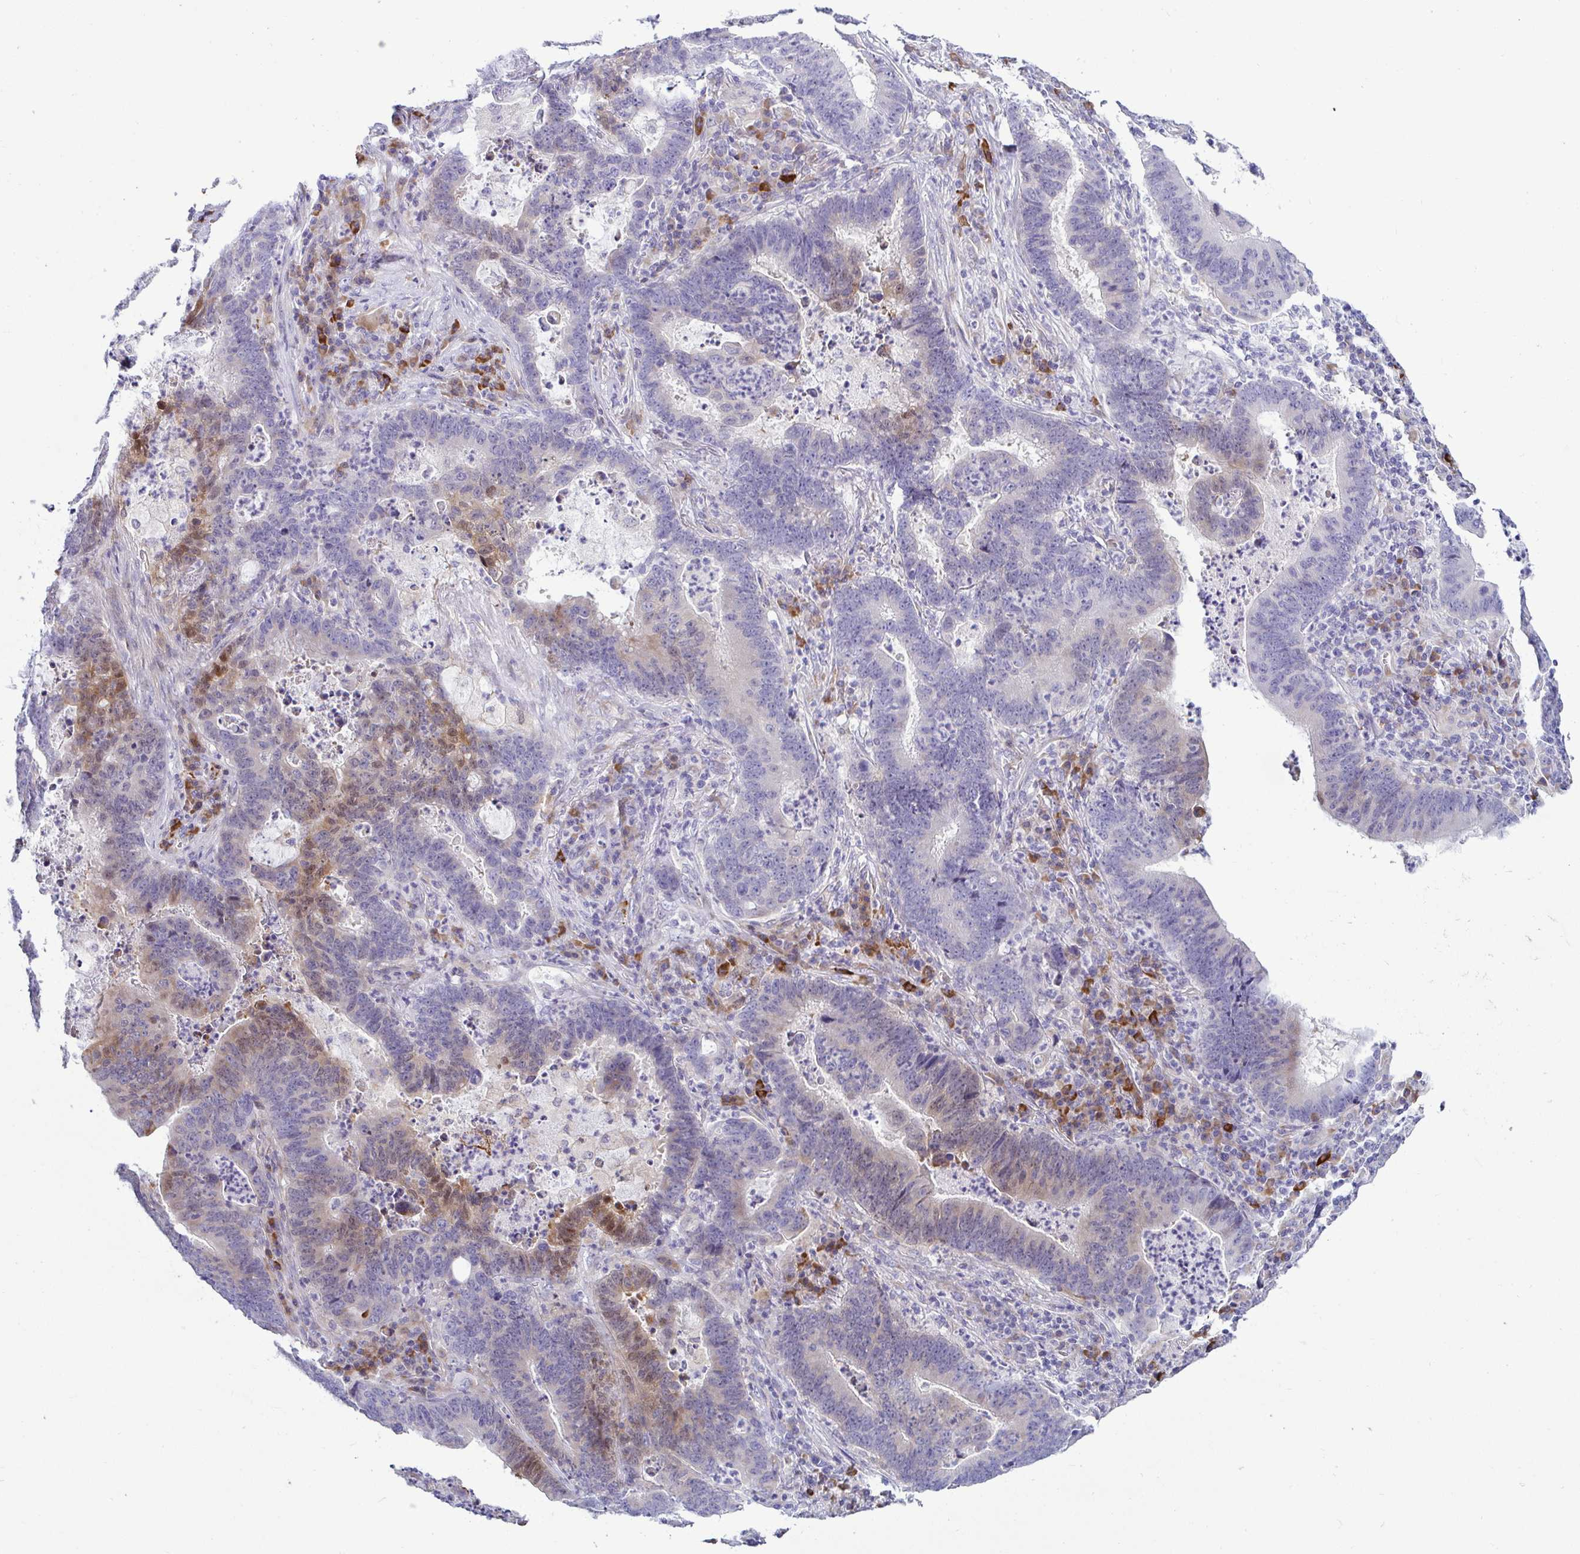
{"staining": {"intensity": "moderate", "quantity": "<25%", "location": "cytoplasmic/membranous,nuclear"}, "tissue": "lung cancer", "cell_type": "Tumor cells", "image_type": "cancer", "snomed": [{"axis": "morphology", "description": "Aneuploidy"}, {"axis": "morphology", "description": "Adenocarcinoma, NOS"}, {"axis": "morphology", "description": "Adenocarcinoma primary or metastatic"}, {"axis": "topography", "description": "Lung"}], "caption": "Protein staining of lung cancer tissue shows moderate cytoplasmic/membranous and nuclear expression in about <25% of tumor cells.", "gene": "TFPI2", "patient": {"sex": "female", "age": 75}}